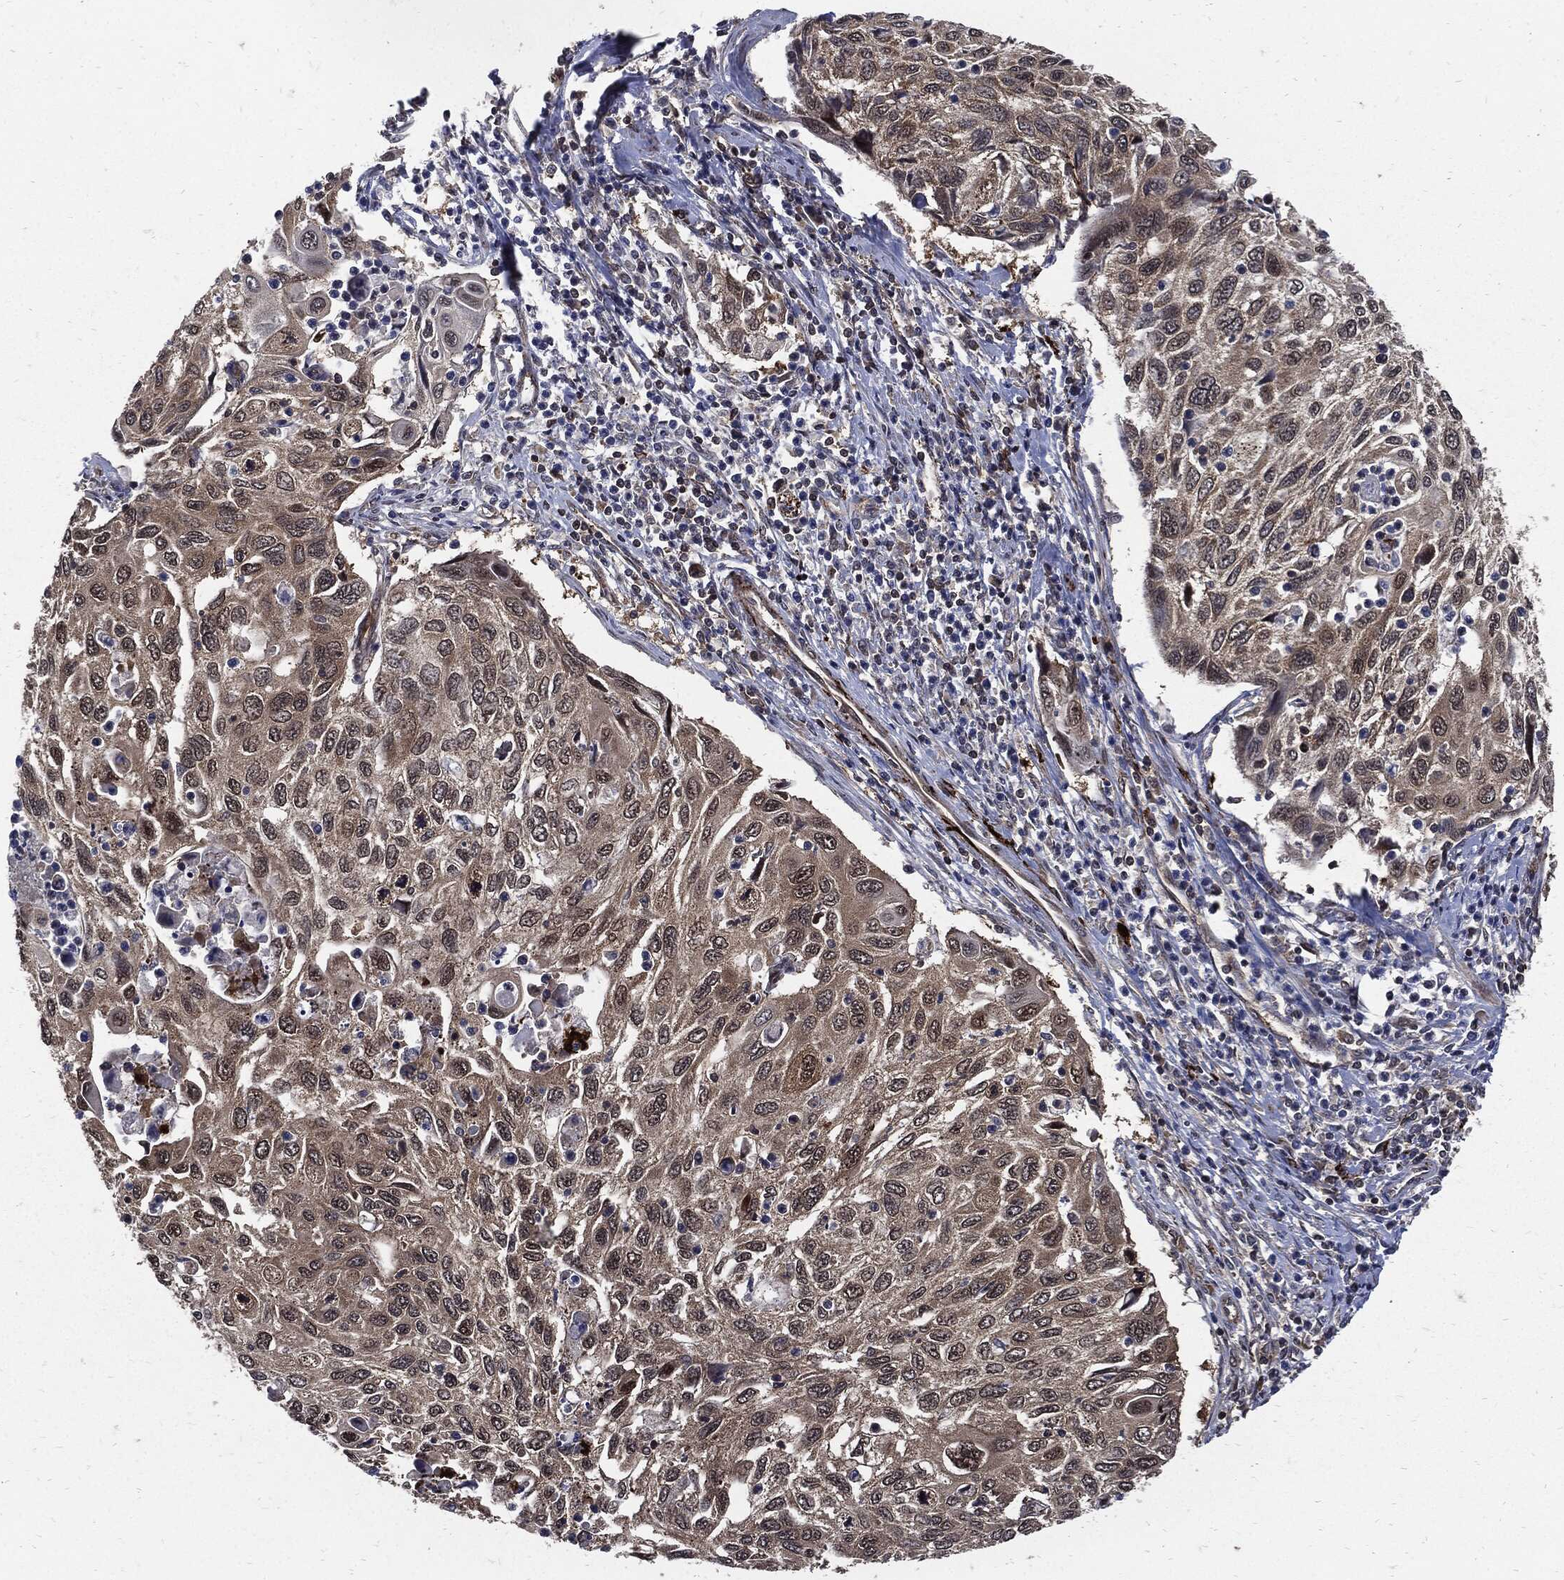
{"staining": {"intensity": "moderate", "quantity": "<25%", "location": "cytoplasmic/membranous"}, "tissue": "cervical cancer", "cell_type": "Tumor cells", "image_type": "cancer", "snomed": [{"axis": "morphology", "description": "Squamous cell carcinoma, NOS"}, {"axis": "topography", "description": "Cervix"}], "caption": "Cervical cancer stained for a protein (brown) reveals moderate cytoplasmic/membranous positive staining in approximately <25% of tumor cells.", "gene": "CLU", "patient": {"sex": "female", "age": 70}}